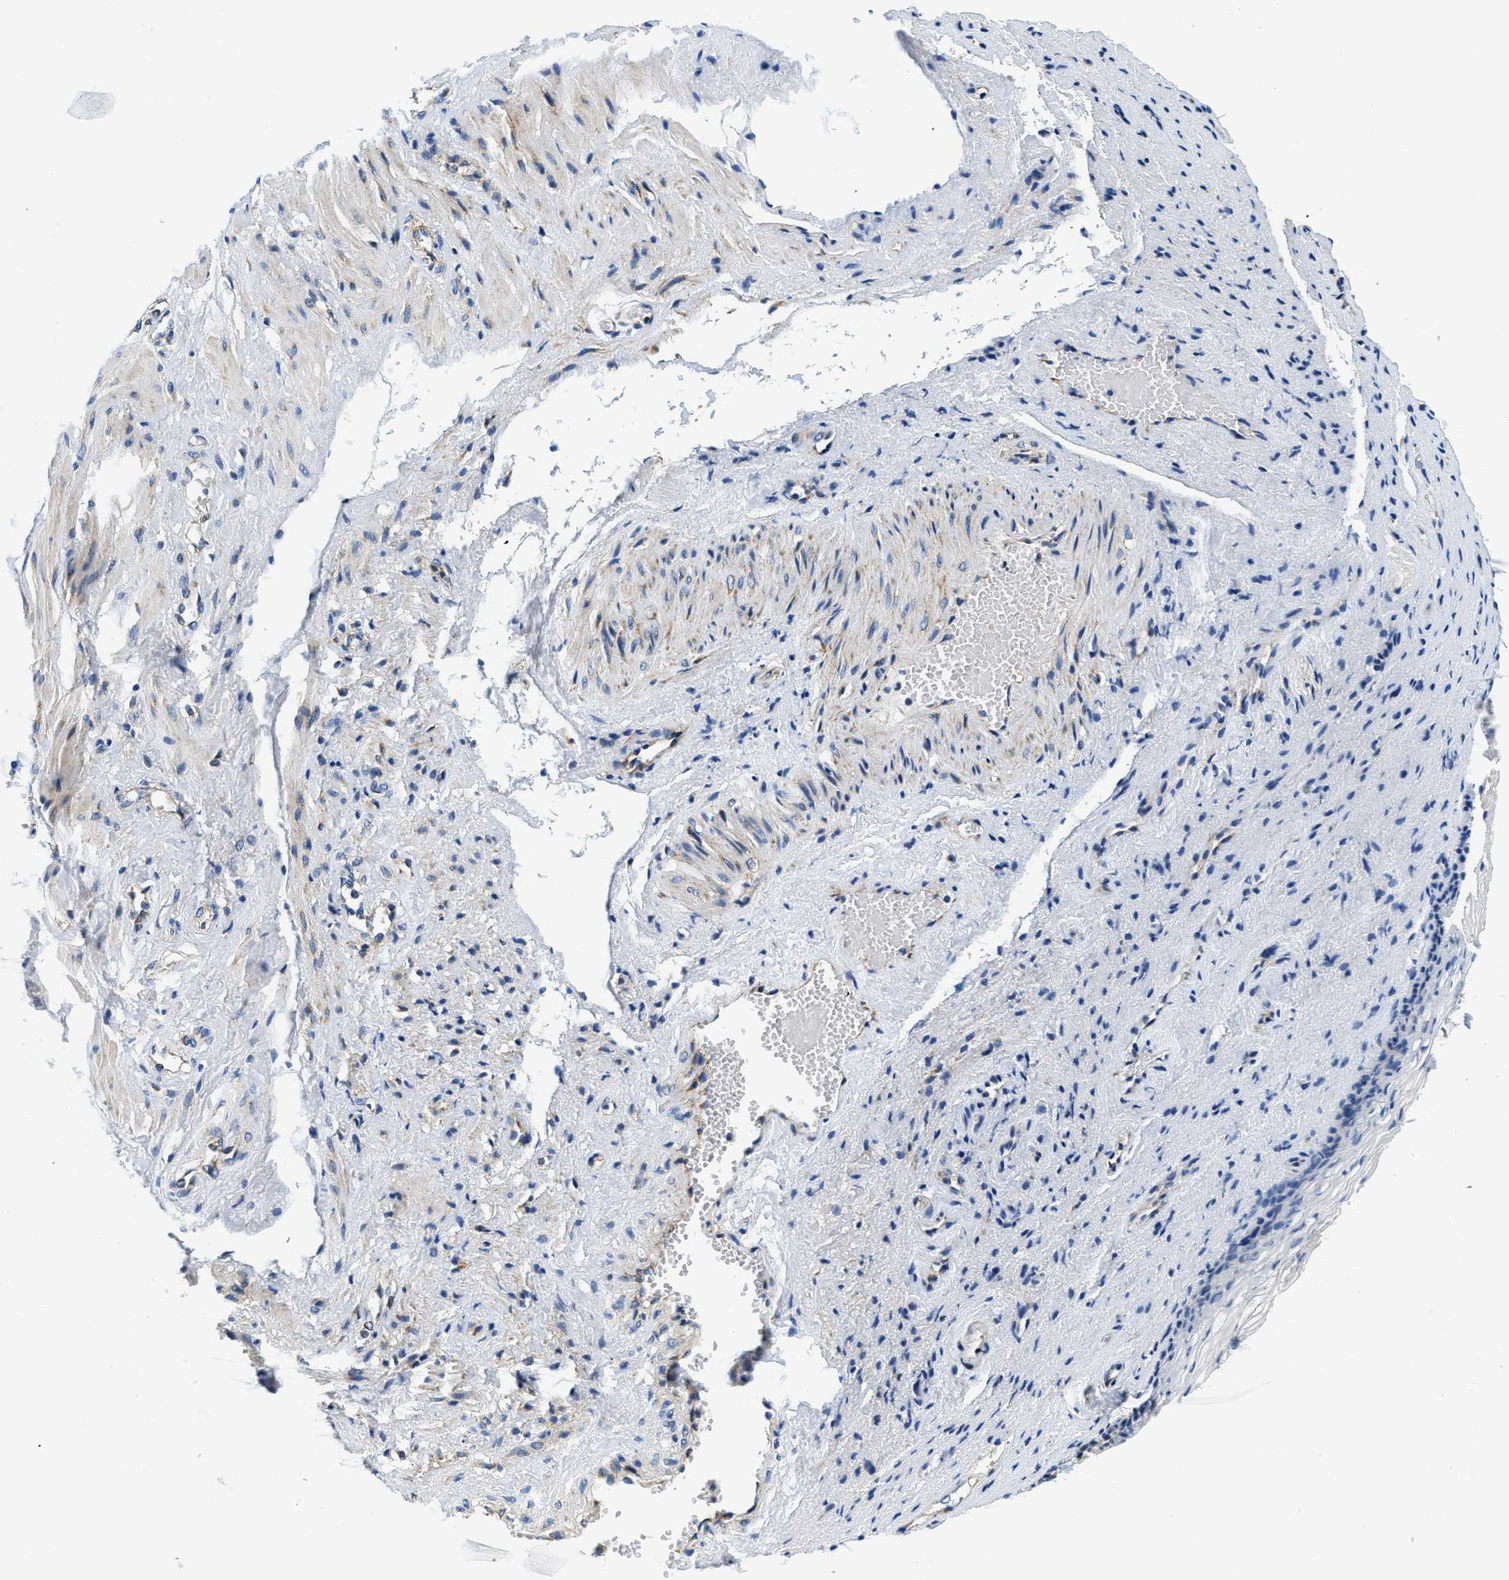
{"staining": {"intensity": "negative", "quantity": "none", "location": "none"}, "tissue": "vagina", "cell_type": "Squamous epithelial cells", "image_type": "normal", "snomed": [{"axis": "morphology", "description": "Normal tissue, NOS"}, {"axis": "topography", "description": "Vagina"}], "caption": "Photomicrograph shows no protein positivity in squamous epithelial cells of normal vagina. The staining was performed using DAB (3,3'-diaminobenzidine) to visualize the protein expression in brown, while the nuclei were stained in blue with hematoxylin (Magnification: 20x).", "gene": "SAMD4B", "patient": {"sex": "female", "age": 34}}